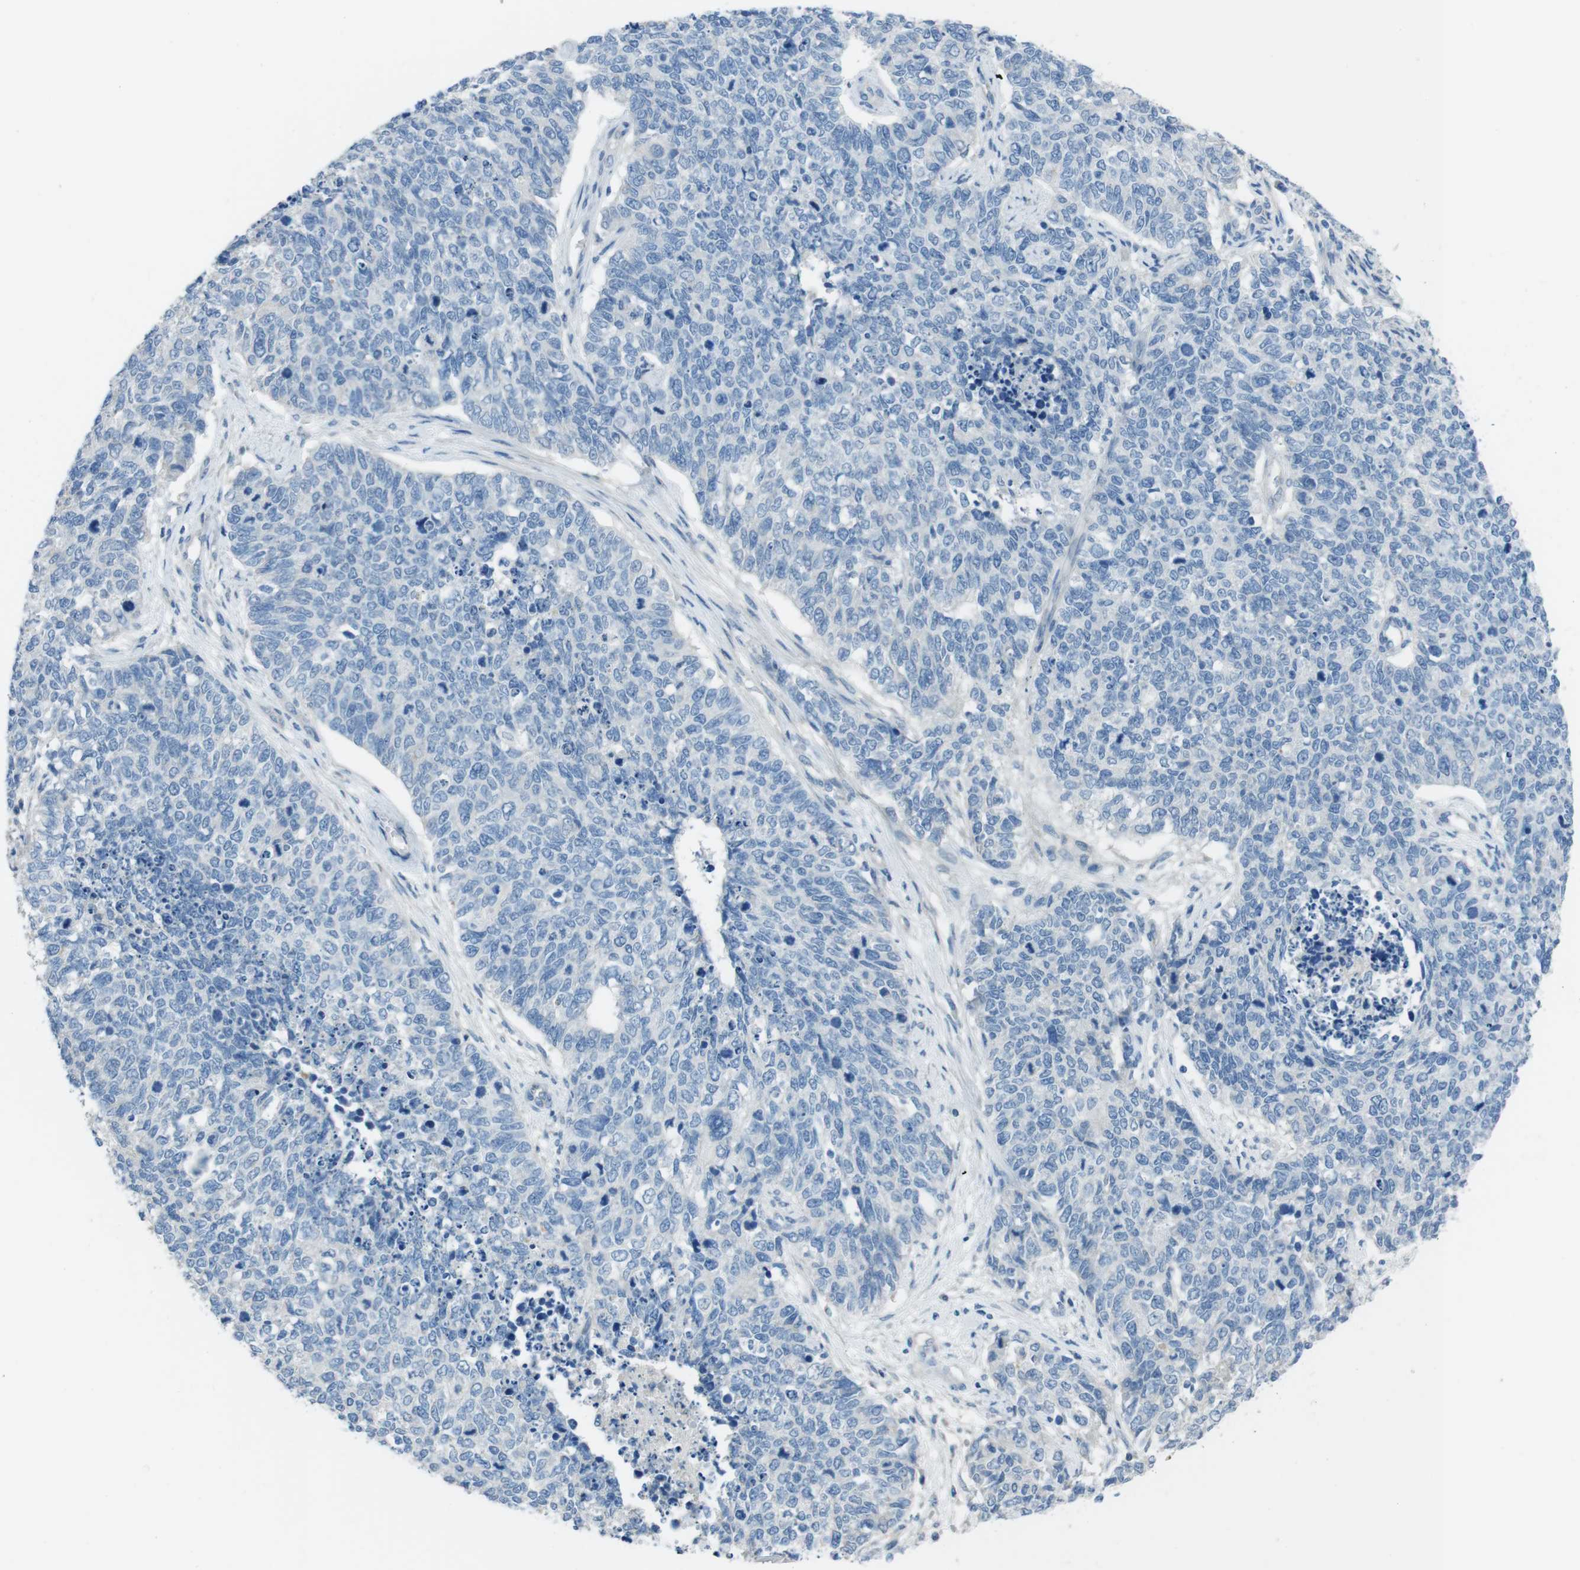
{"staining": {"intensity": "negative", "quantity": "none", "location": "none"}, "tissue": "cervical cancer", "cell_type": "Tumor cells", "image_type": "cancer", "snomed": [{"axis": "morphology", "description": "Squamous cell carcinoma, NOS"}, {"axis": "topography", "description": "Cervix"}], "caption": "Immunohistochemistry (IHC) of human cervical cancer (squamous cell carcinoma) shows no positivity in tumor cells.", "gene": "CYP2C8", "patient": {"sex": "female", "age": 63}}